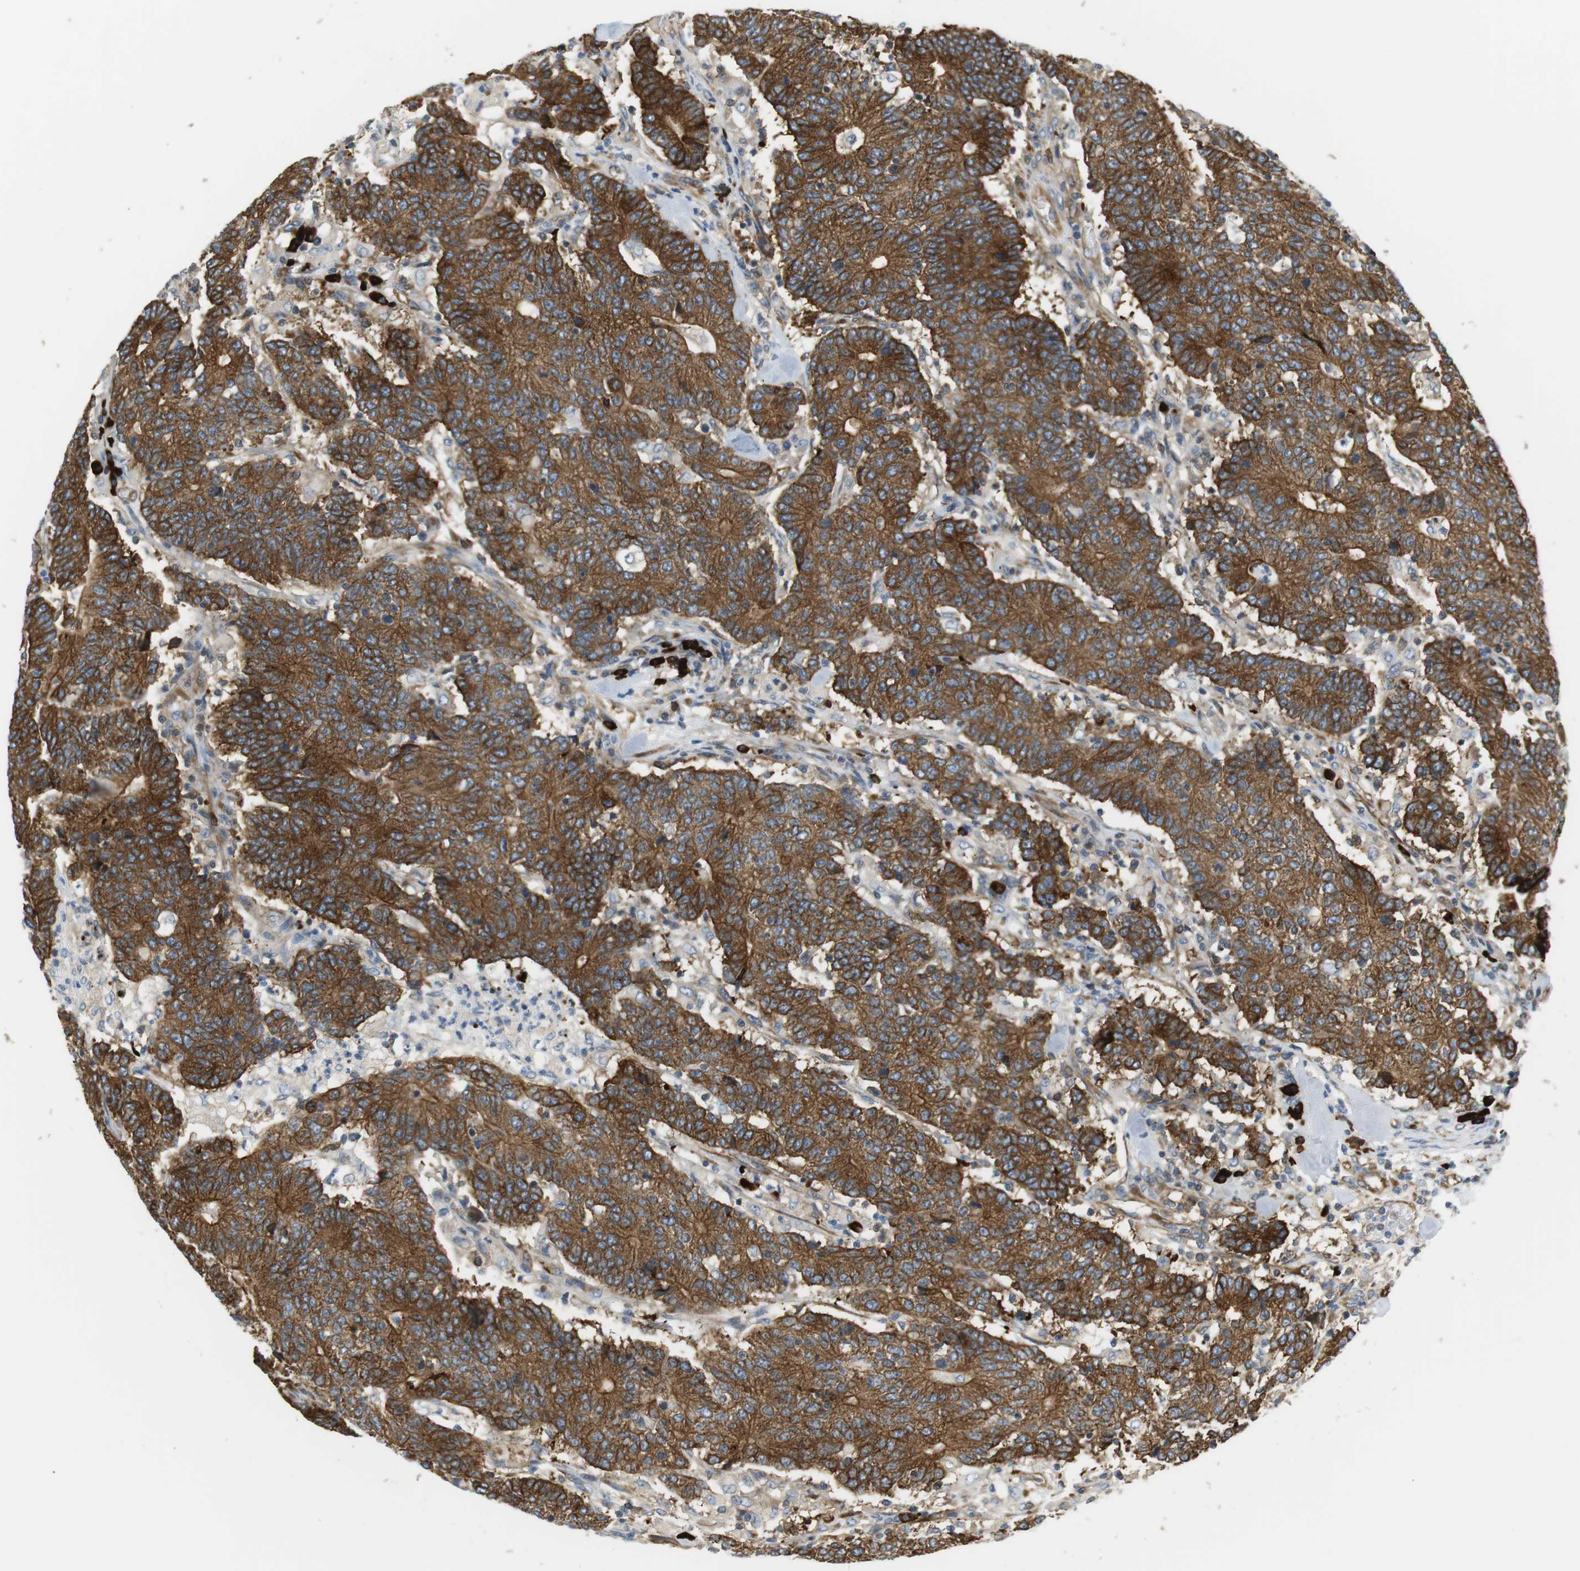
{"staining": {"intensity": "strong", "quantity": ">75%", "location": "cytoplasmic/membranous"}, "tissue": "colorectal cancer", "cell_type": "Tumor cells", "image_type": "cancer", "snomed": [{"axis": "morphology", "description": "Normal tissue, NOS"}, {"axis": "morphology", "description": "Adenocarcinoma, NOS"}, {"axis": "topography", "description": "Colon"}], "caption": "Immunohistochemistry (IHC) (DAB (3,3'-diaminobenzidine)) staining of human colorectal cancer (adenocarcinoma) demonstrates strong cytoplasmic/membranous protein positivity in about >75% of tumor cells.", "gene": "TMEM200A", "patient": {"sex": "female", "age": 75}}